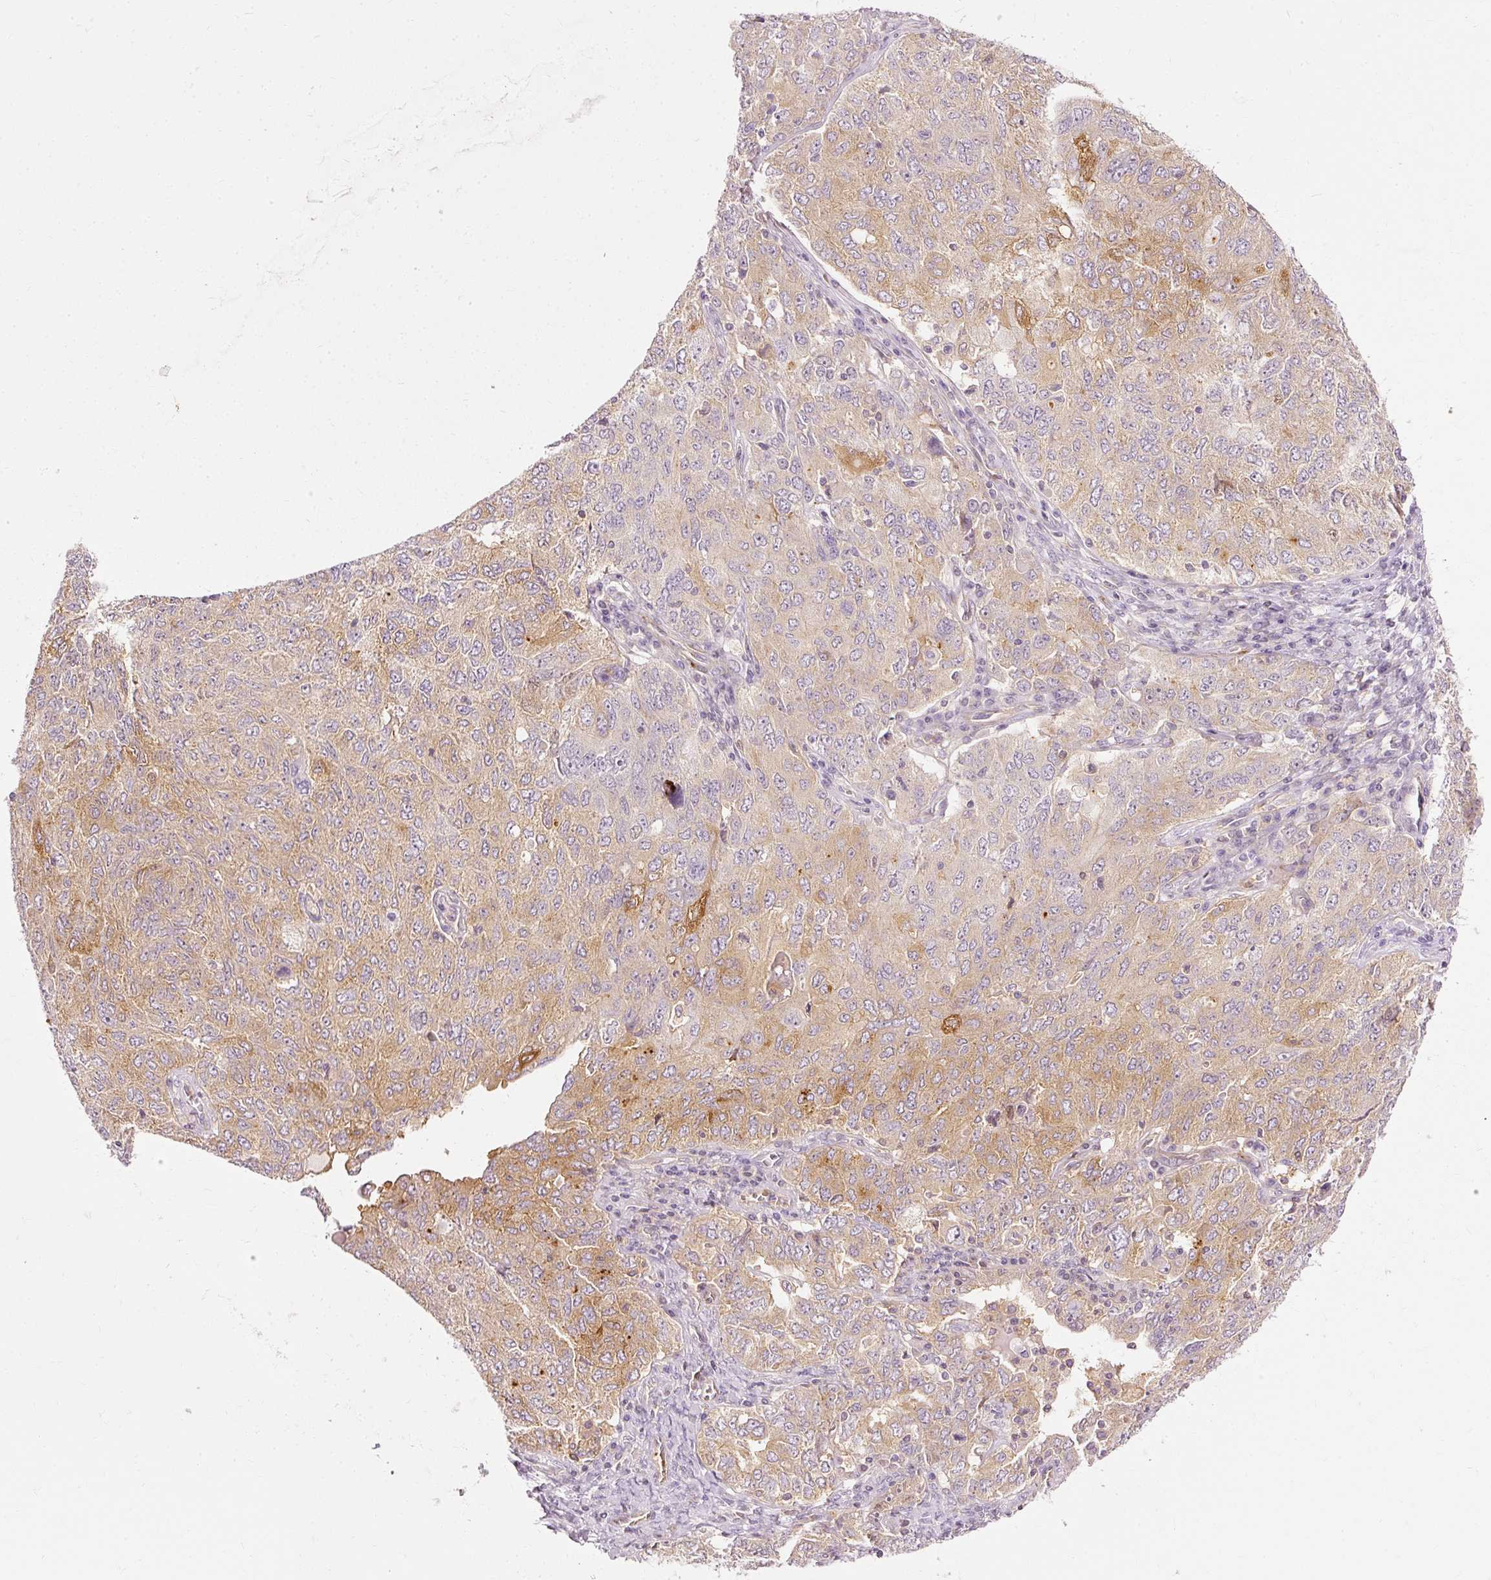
{"staining": {"intensity": "moderate", "quantity": "<25%", "location": "cytoplasmic/membranous"}, "tissue": "ovarian cancer", "cell_type": "Tumor cells", "image_type": "cancer", "snomed": [{"axis": "morphology", "description": "Carcinoma, endometroid"}, {"axis": "topography", "description": "Ovary"}], "caption": "Protein staining of ovarian cancer tissue exhibits moderate cytoplasmic/membranous staining in about <25% of tumor cells.", "gene": "ARMH3", "patient": {"sex": "female", "age": 62}}